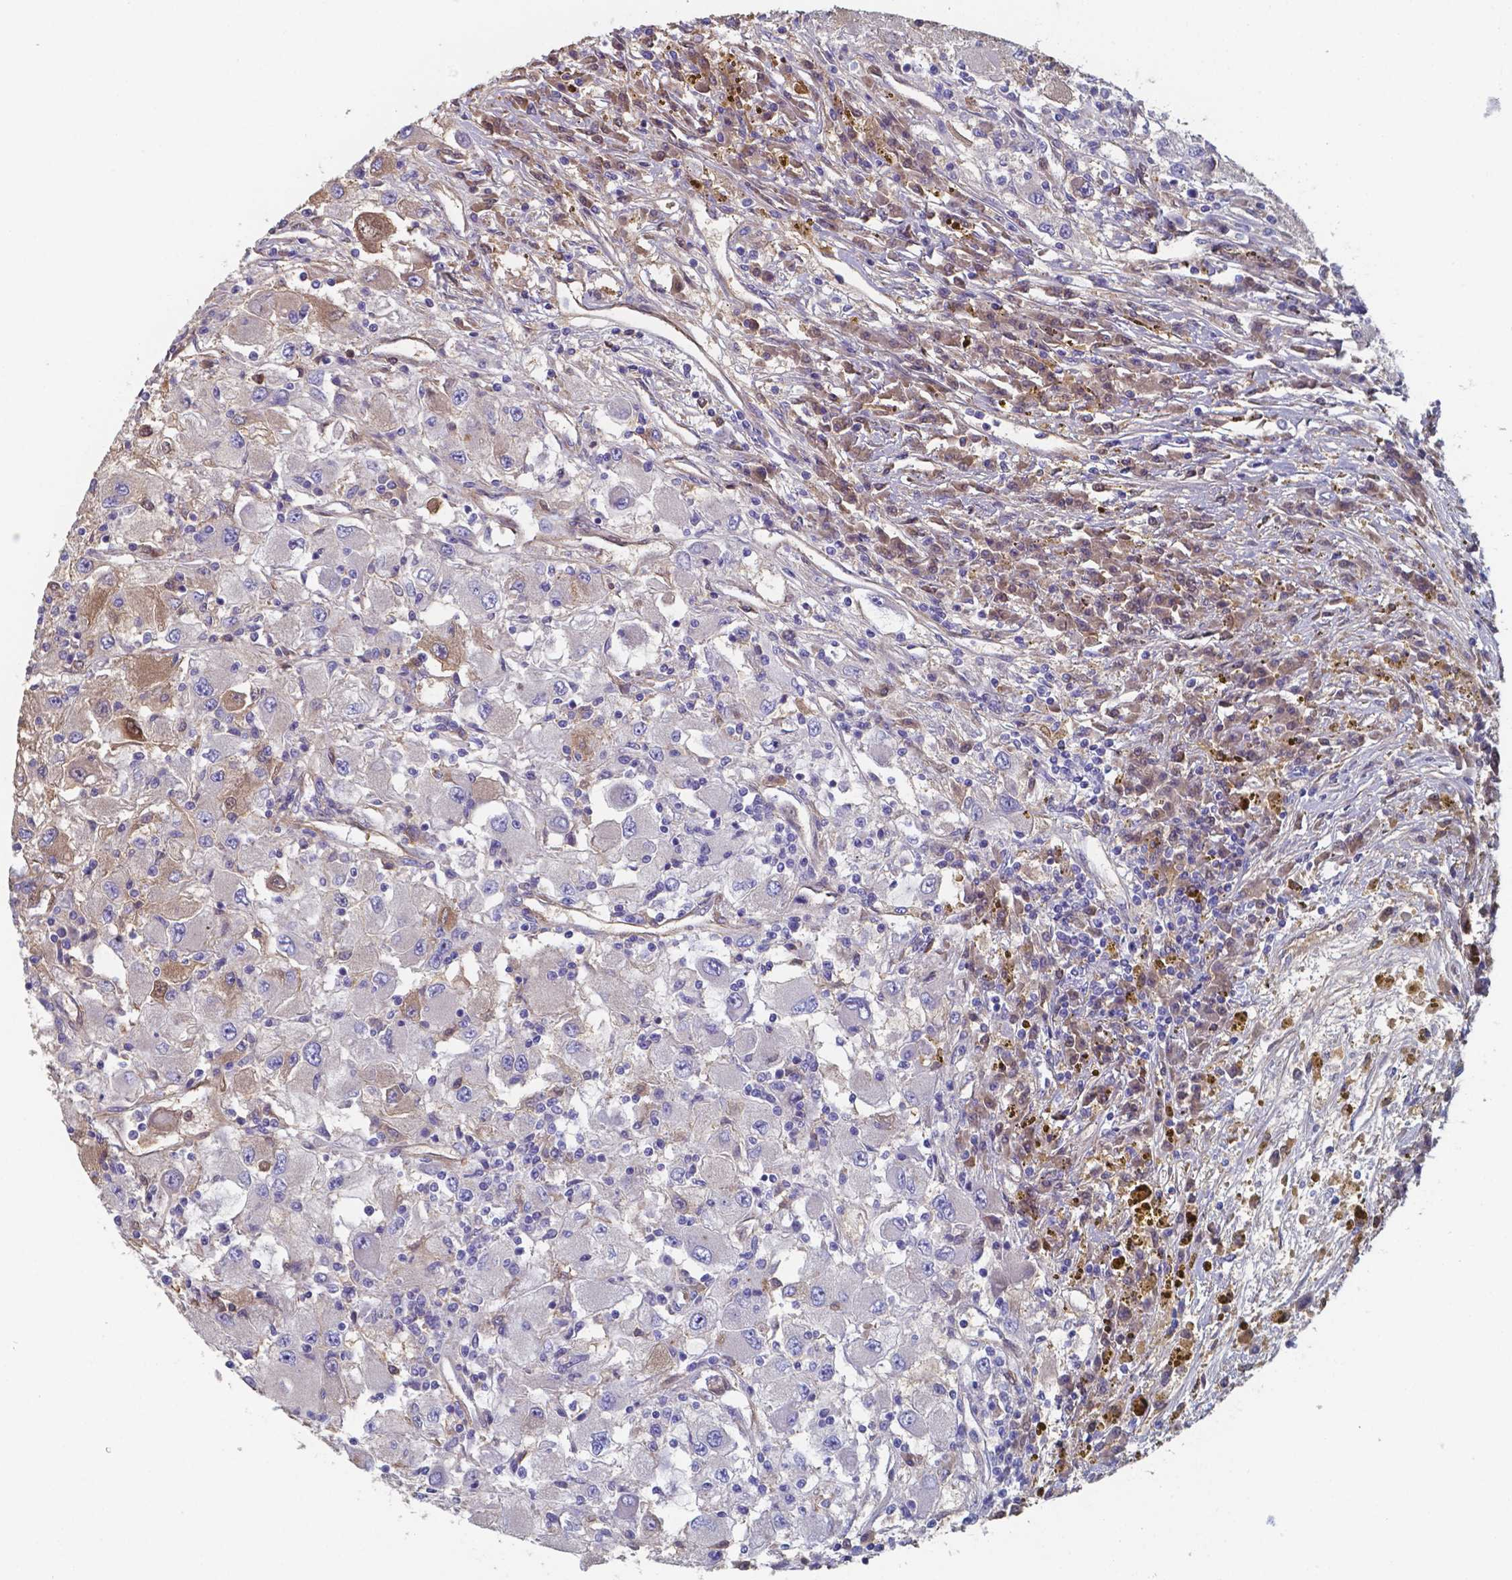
{"staining": {"intensity": "weak", "quantity": "<25%", "location": "cytoplasmic/membranous"}, "tissue": "renal cancer", "cell_type": "Tumor cells", "image_type": "cancer", "snomed": [{"axis": "morphology", "description": "Adenocarcinoma, NOS"}, {"axis": "topography", "description": "Kidney"}], "caption": "IHC of adenocarcinoma (renal) reveals no expression in tumor cells. (DAB (3,3'-diaminobenzidine) IHC visualized using brightfield microscopy, high magnification).", "gene": "BTBD17", "patient": {"sex": "female", "age": 67}}